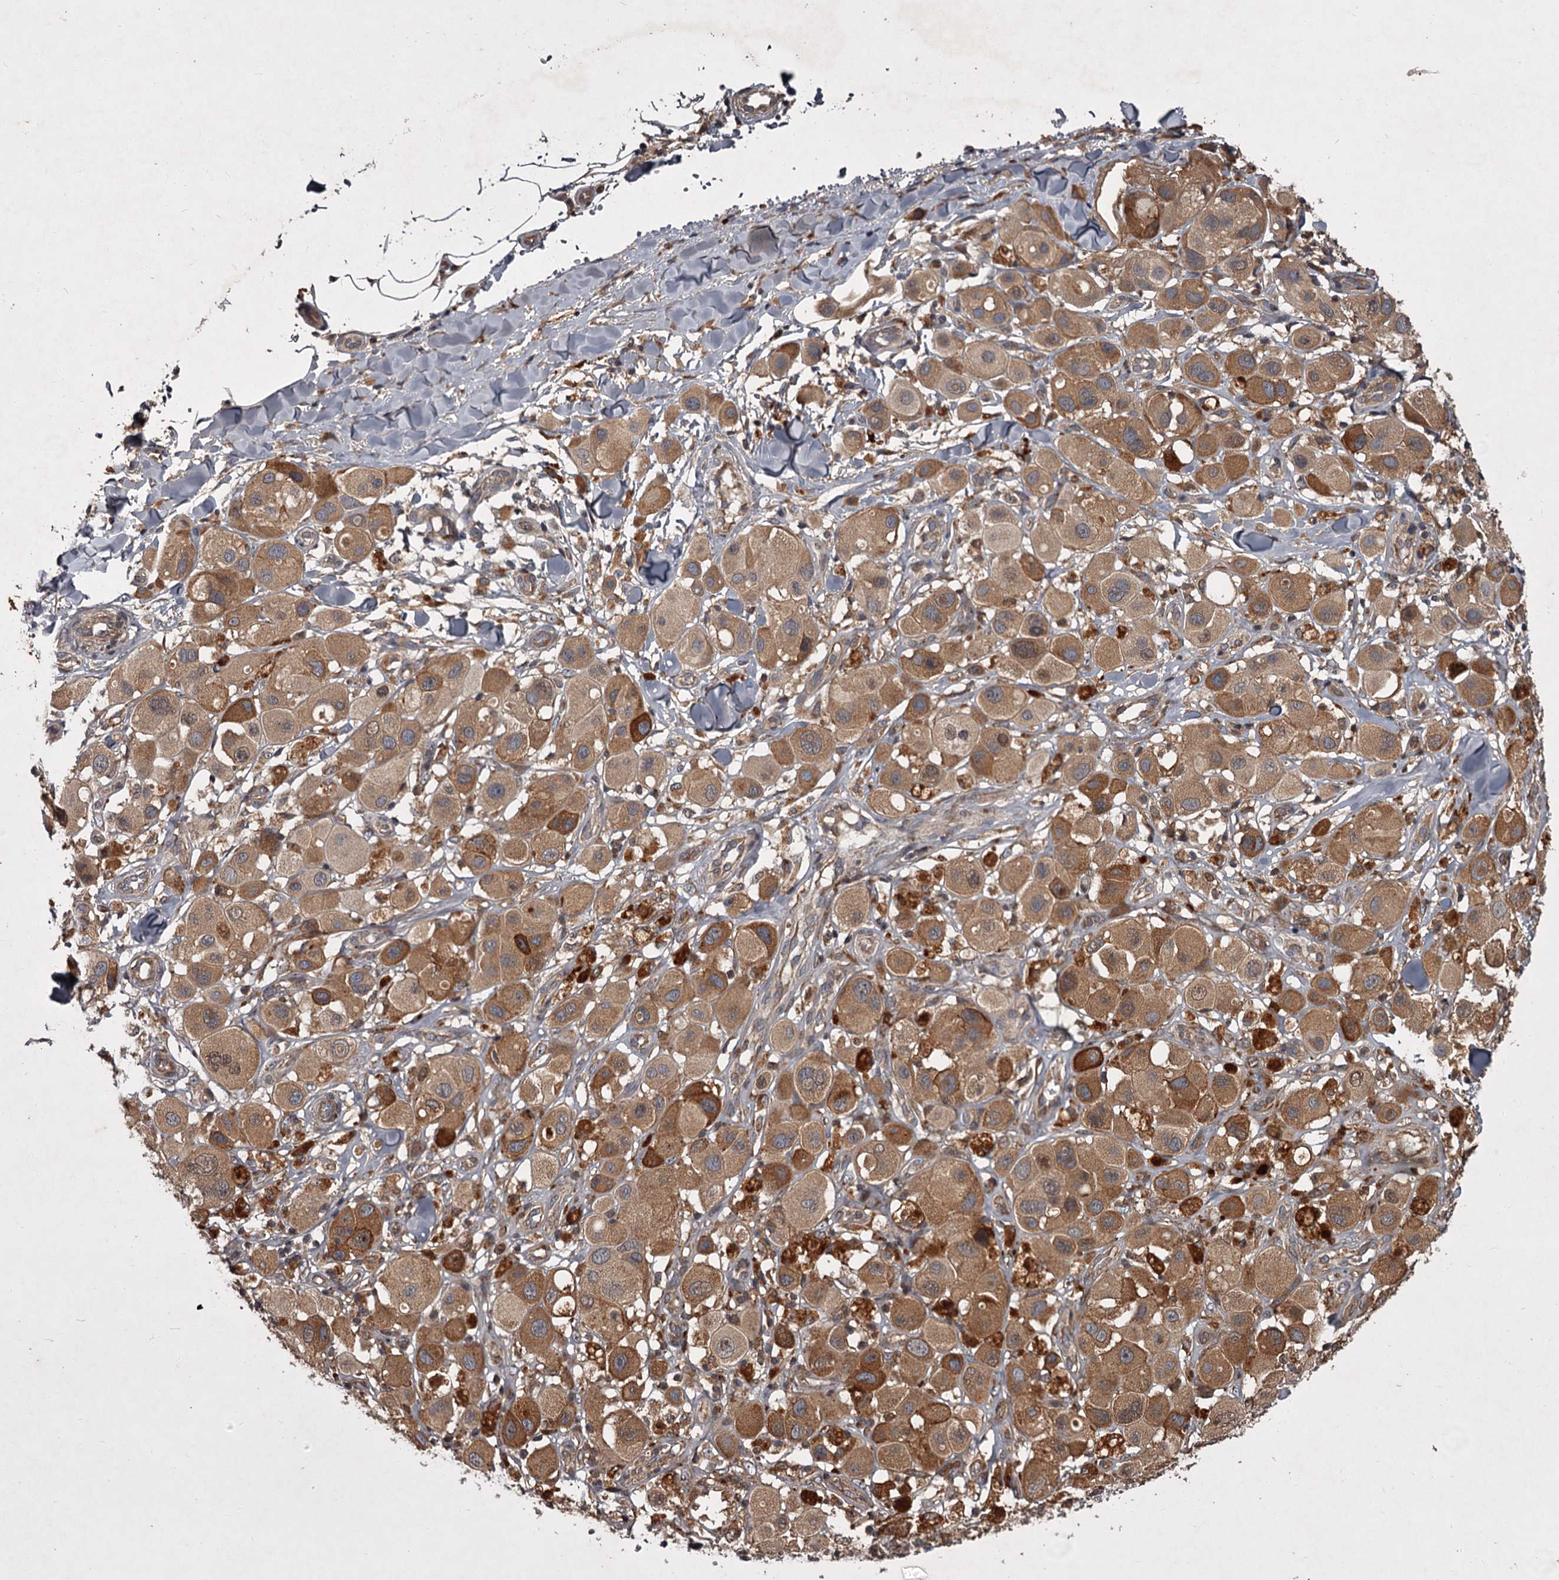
{"staining": {"intensity": "moderate", "quantity": ">75%", "location": "cytoplasmic/membranous"}, "tissue": "melanoma", "cell_type": "Tumor cells", "image_type": "cancer", "snomed": [{"axis": "morphology", "description": "Malignant melanoma, Metastatic site"}, {"axis": "topography", "description": "Skin"}], "caption": "Protein analysis of malignant melanoma (metastatic site) tissue reveals moderate cytoplasmic/membranous staining in about >75% of tumor cells.", "gene": "UNC93B1", "patient": {"sex": "male", "age": 41}}